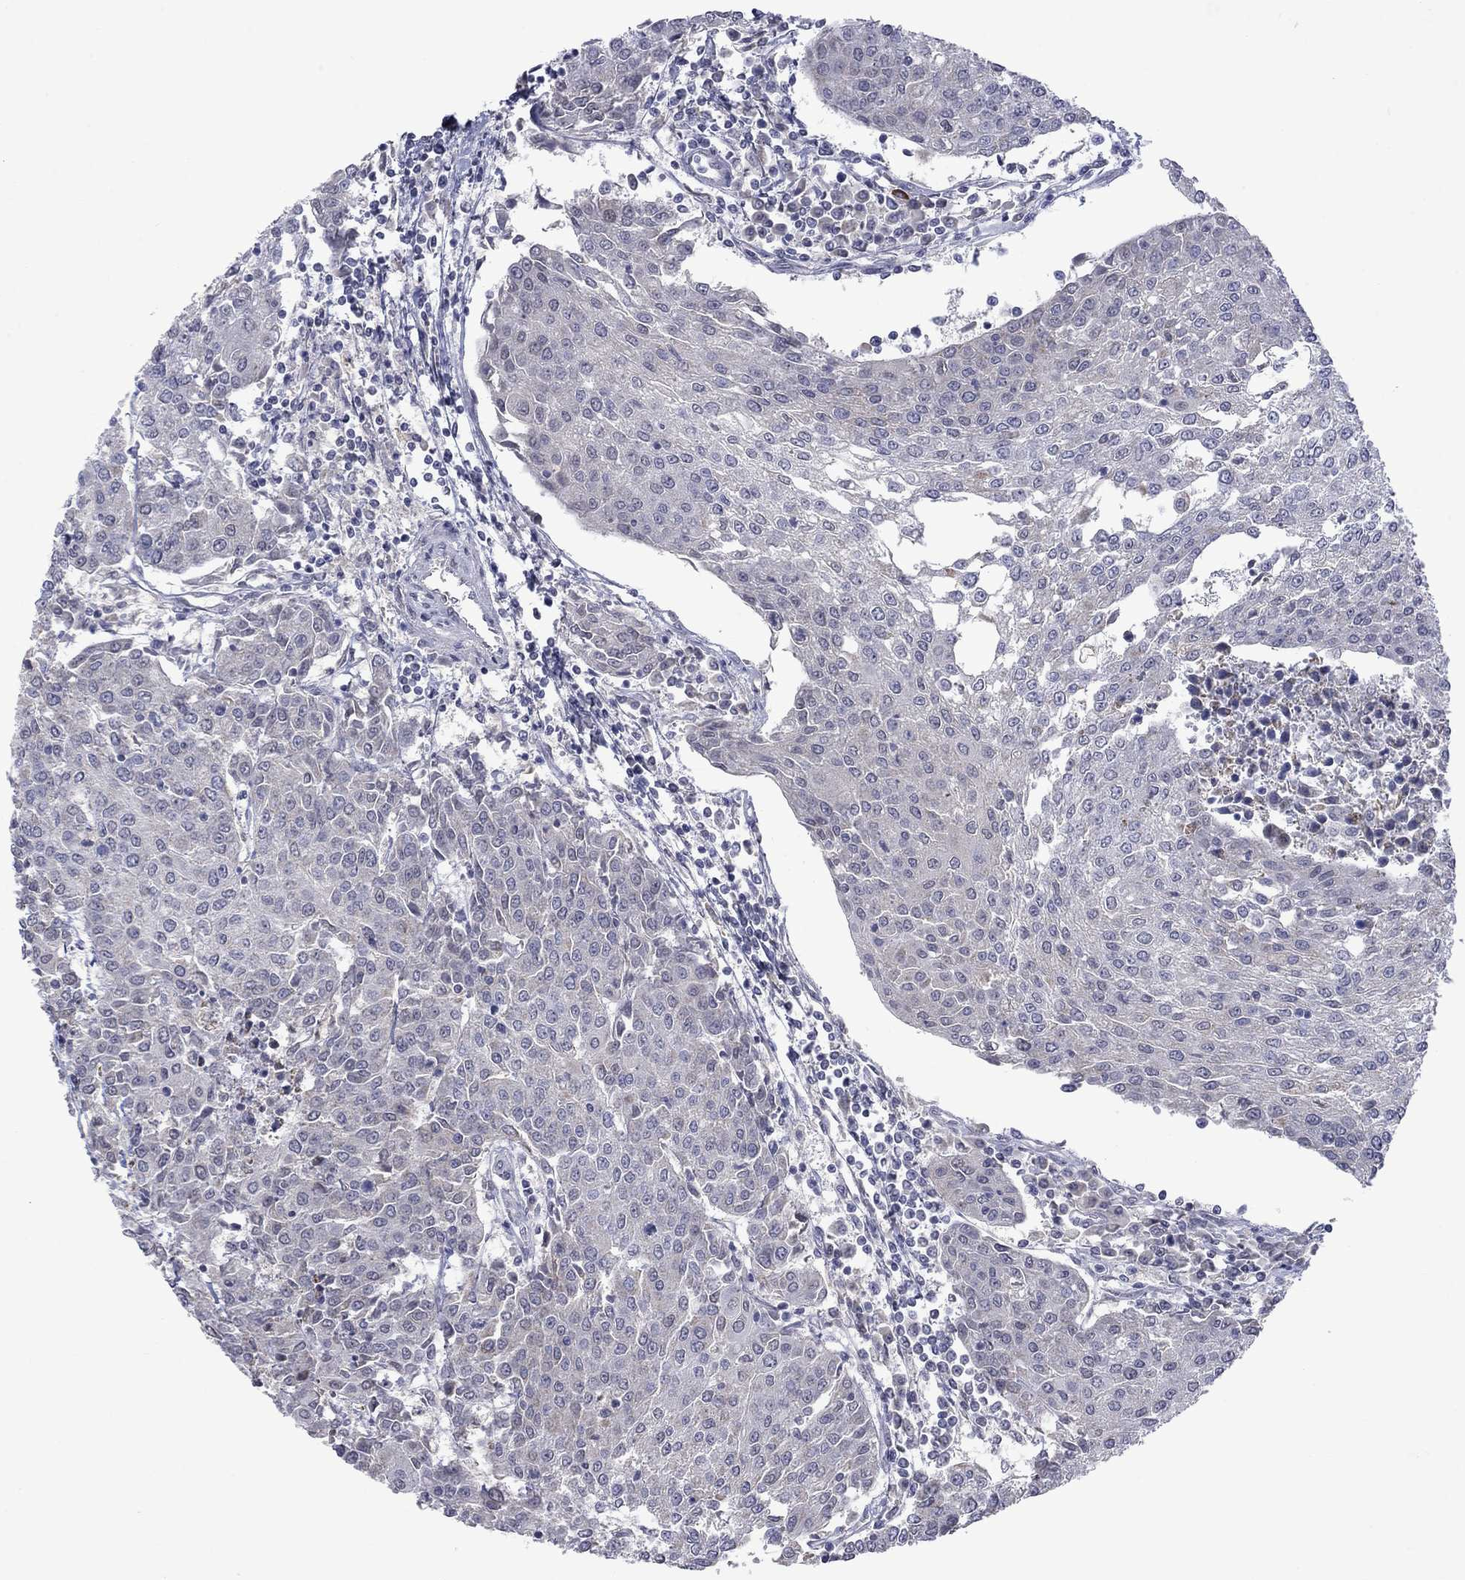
{"staining": {"intensity": "negative", "quantity": "none", "location": "none"}, "tissue": "urothelial cancer", "cell_type": "Tumor cells", "image_type": "cancer", "snomed": [{"axis": "morphology", "description": "Urothelial carcinoma, High grade"}, {"axis": "topography", "description": "Urinary bladder"}], "caption": "Tumor cells show no significant staining in high-grade urothelial carcinoma.", "gene": "KCNJ16", "patient": {"sex": "female", "age": 85}}